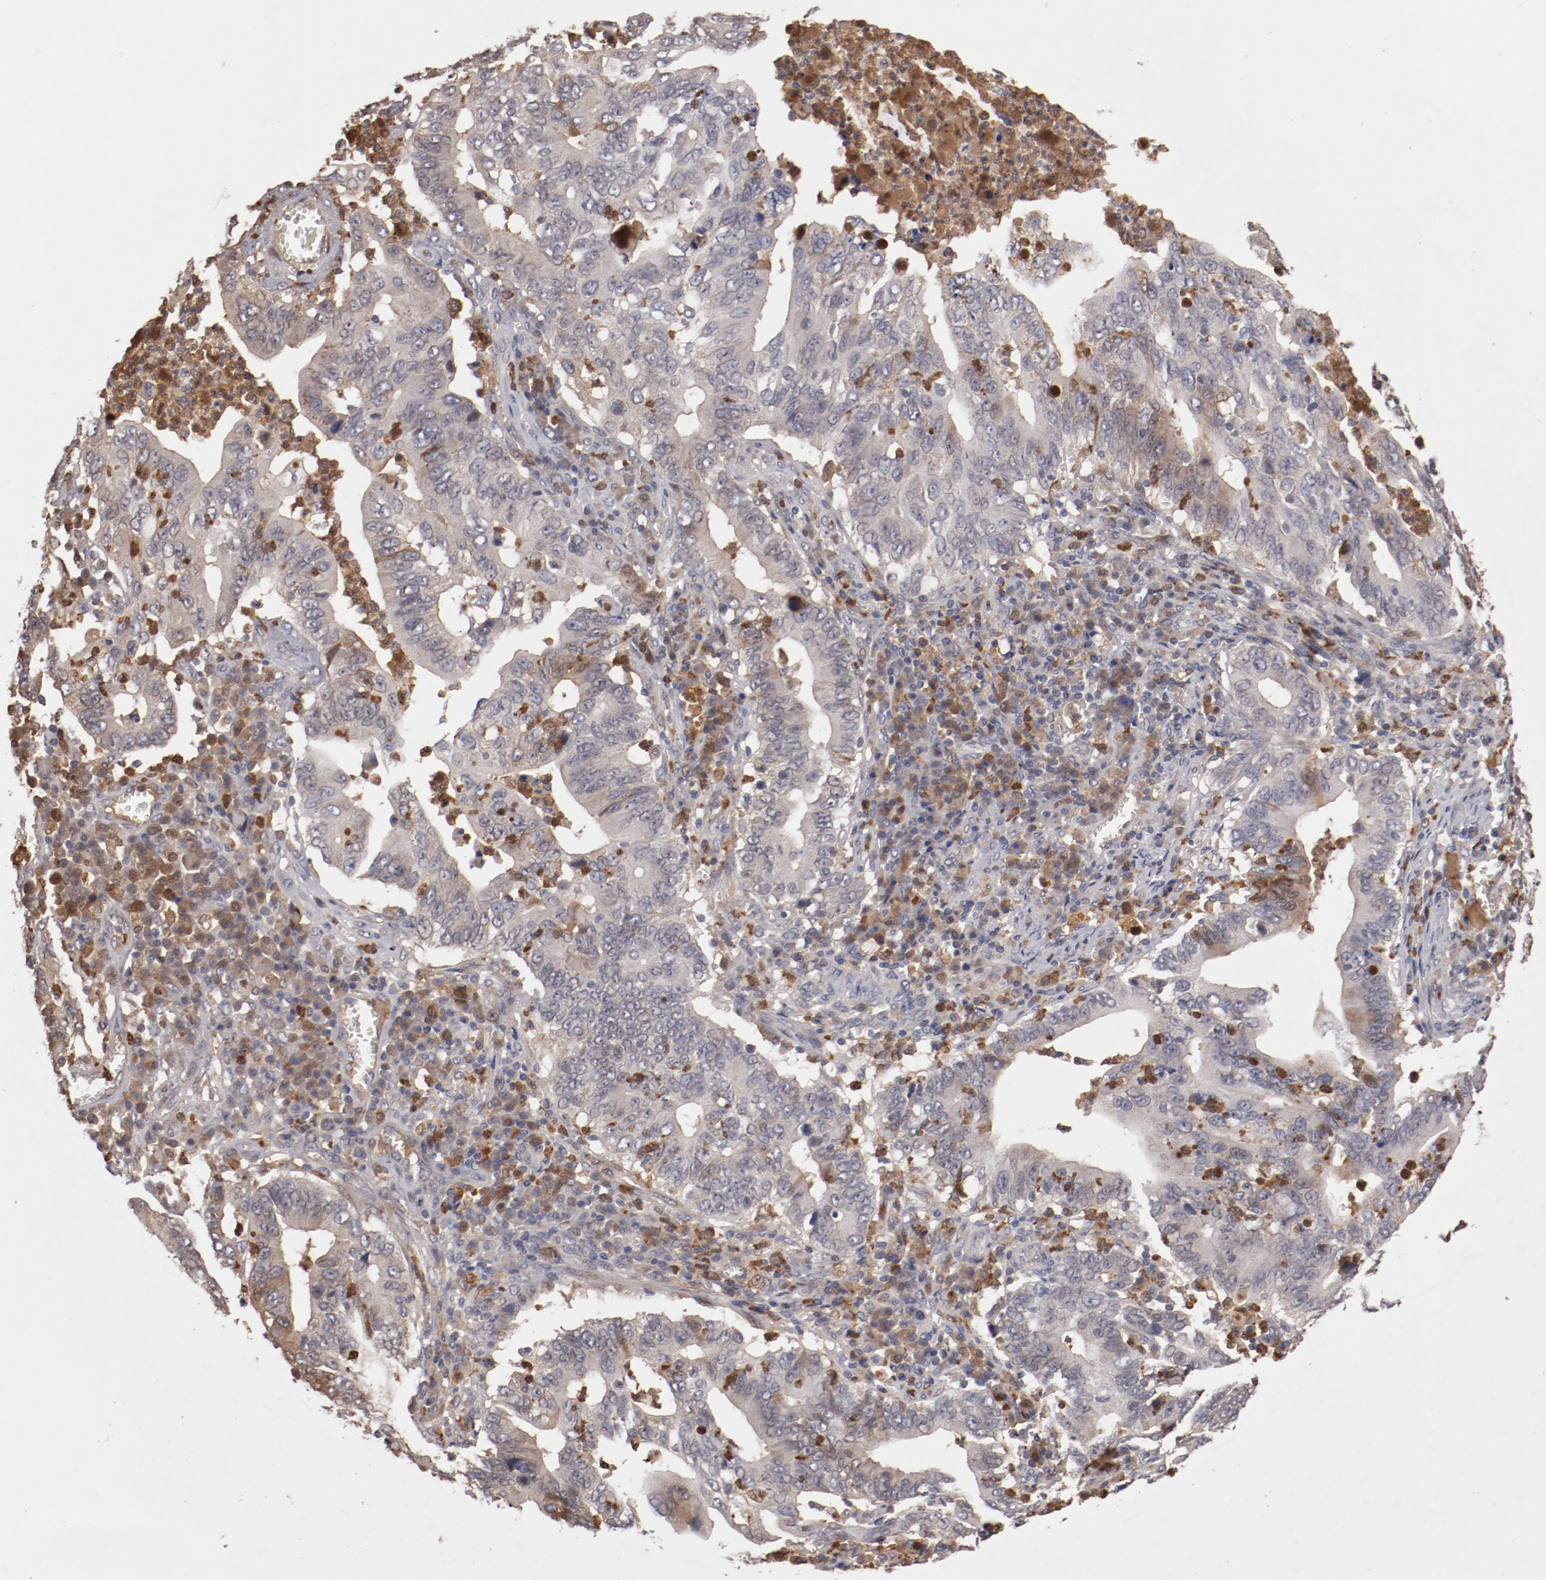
{"staining": {"intensity": "weak", "quantity": ">75%", "location": "cytoplasmic/membranous"}, "tissue": "stomach cancer", "cell_type": "Tumor cells", "image_type": "cancer", "snomed": [{"axis": "morphology", "description": "Adenocarcinoma, NOS"}, {"axis": "topography", "description": "Stomach, upper"}], "caption": "Immunohistochemistry micrograph of neoplastic tissue: adenocarcinoma (stomach) stained using immunohistochemistry (IHC) shows low levels of weak protein expression localized specifically in the cytoplasmic/membranous of tumor cells, appearing as a cytoplasmic/membranous brown color.", "gene": "SERPINA7", "patient": {"sex": "male", "age": 63}}